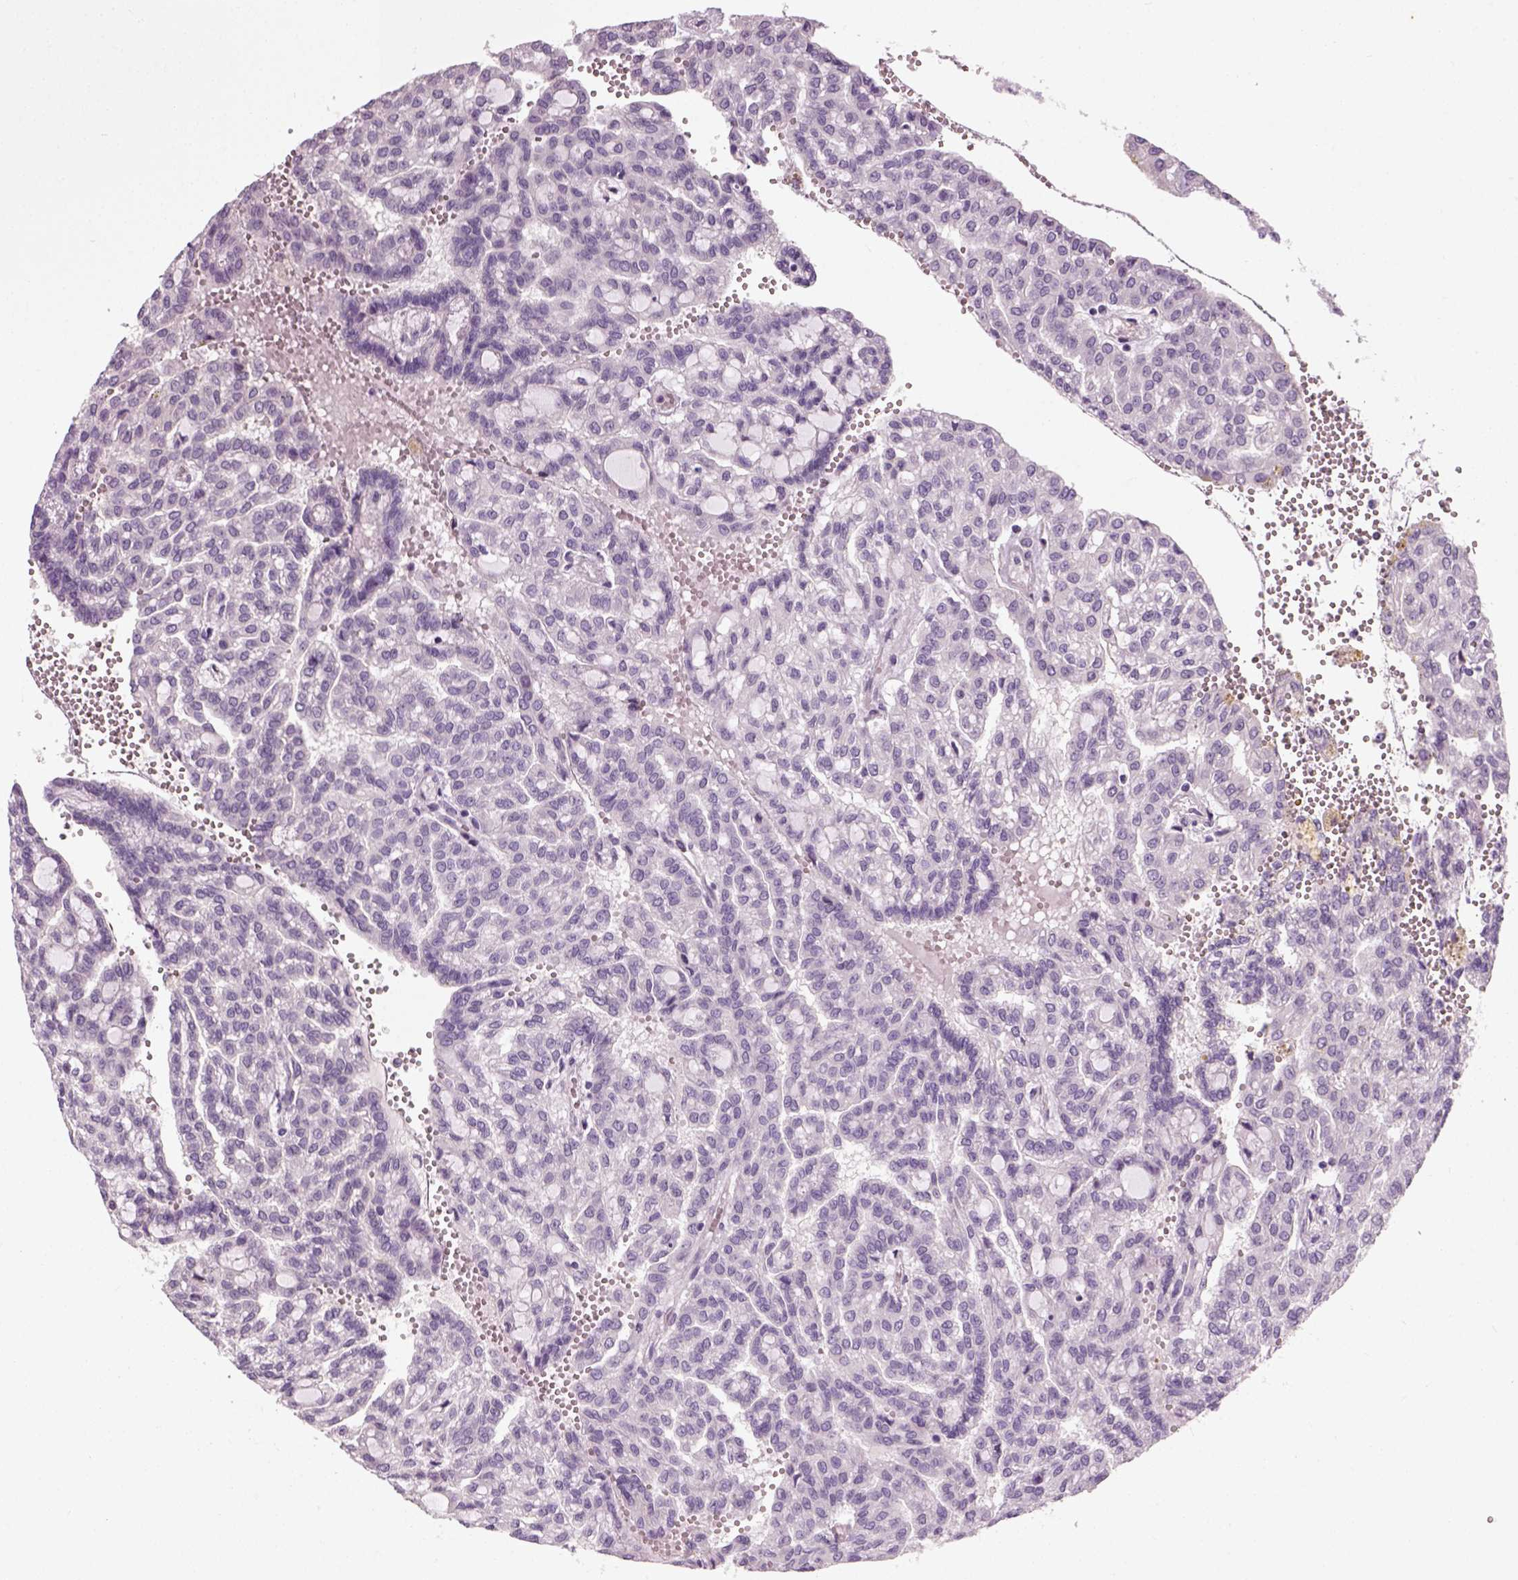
{"staining": {"intensity": "negative", "quantity": "none", "location": "none"}, "tissue": "renal cancer", "cell_type": "Tumor cells", "image_type": "cancer", "snomed": [{"axis": "morphology", "description": "Adenocarcinoma, NOS"}, {"axis": "topography", "description": "Kidney"}], "caption": "Tumor cells show no significant protein expression in adenocarcinoma (renal).", "gene": "ELOVL3", "patient": {"sex": "male", "age": 63}}